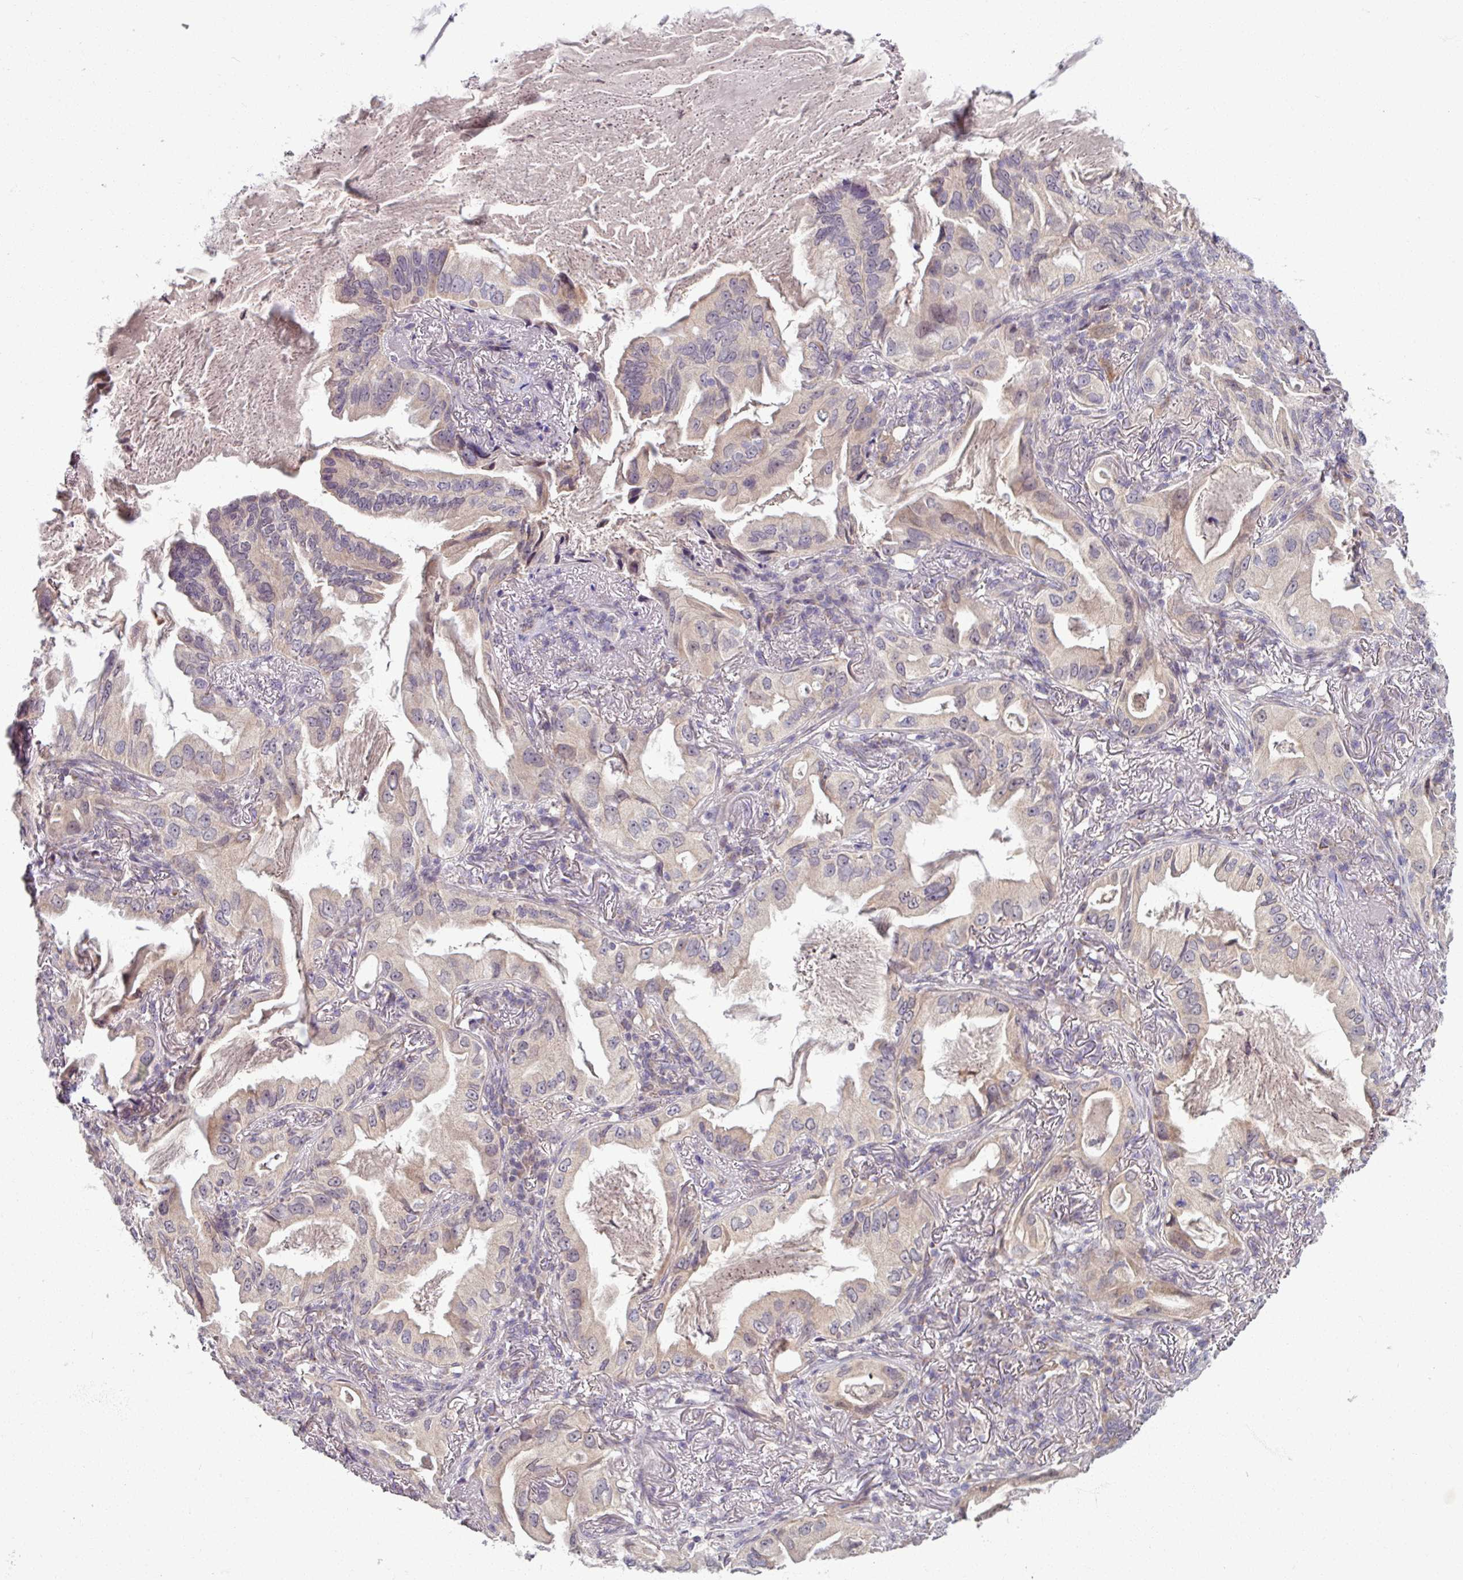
{"staining": {"intensity": "negative", "quantity": "none", "location": "none"}, "tissue": "lung cancer", "cell_type": "Tumor cells", "image_type": "cancer", "snomed": [{"axis": "morphology", "description": "Adenocarcinoma, NOS"}, {"axis": "topography", "description": "Lung"}], "caption": "An IHC image of lung adenocarcinoma is shown. There is no staining in tumor cells of lung adenocarcinoma. The staining is performed using DAB (3,3'-diaminobenzidine) brown chromogen with nuclei counter-stained in using hematoxylin.", "gene": "OGFOD3", "patient": {"sex": "female", "age": 69}}